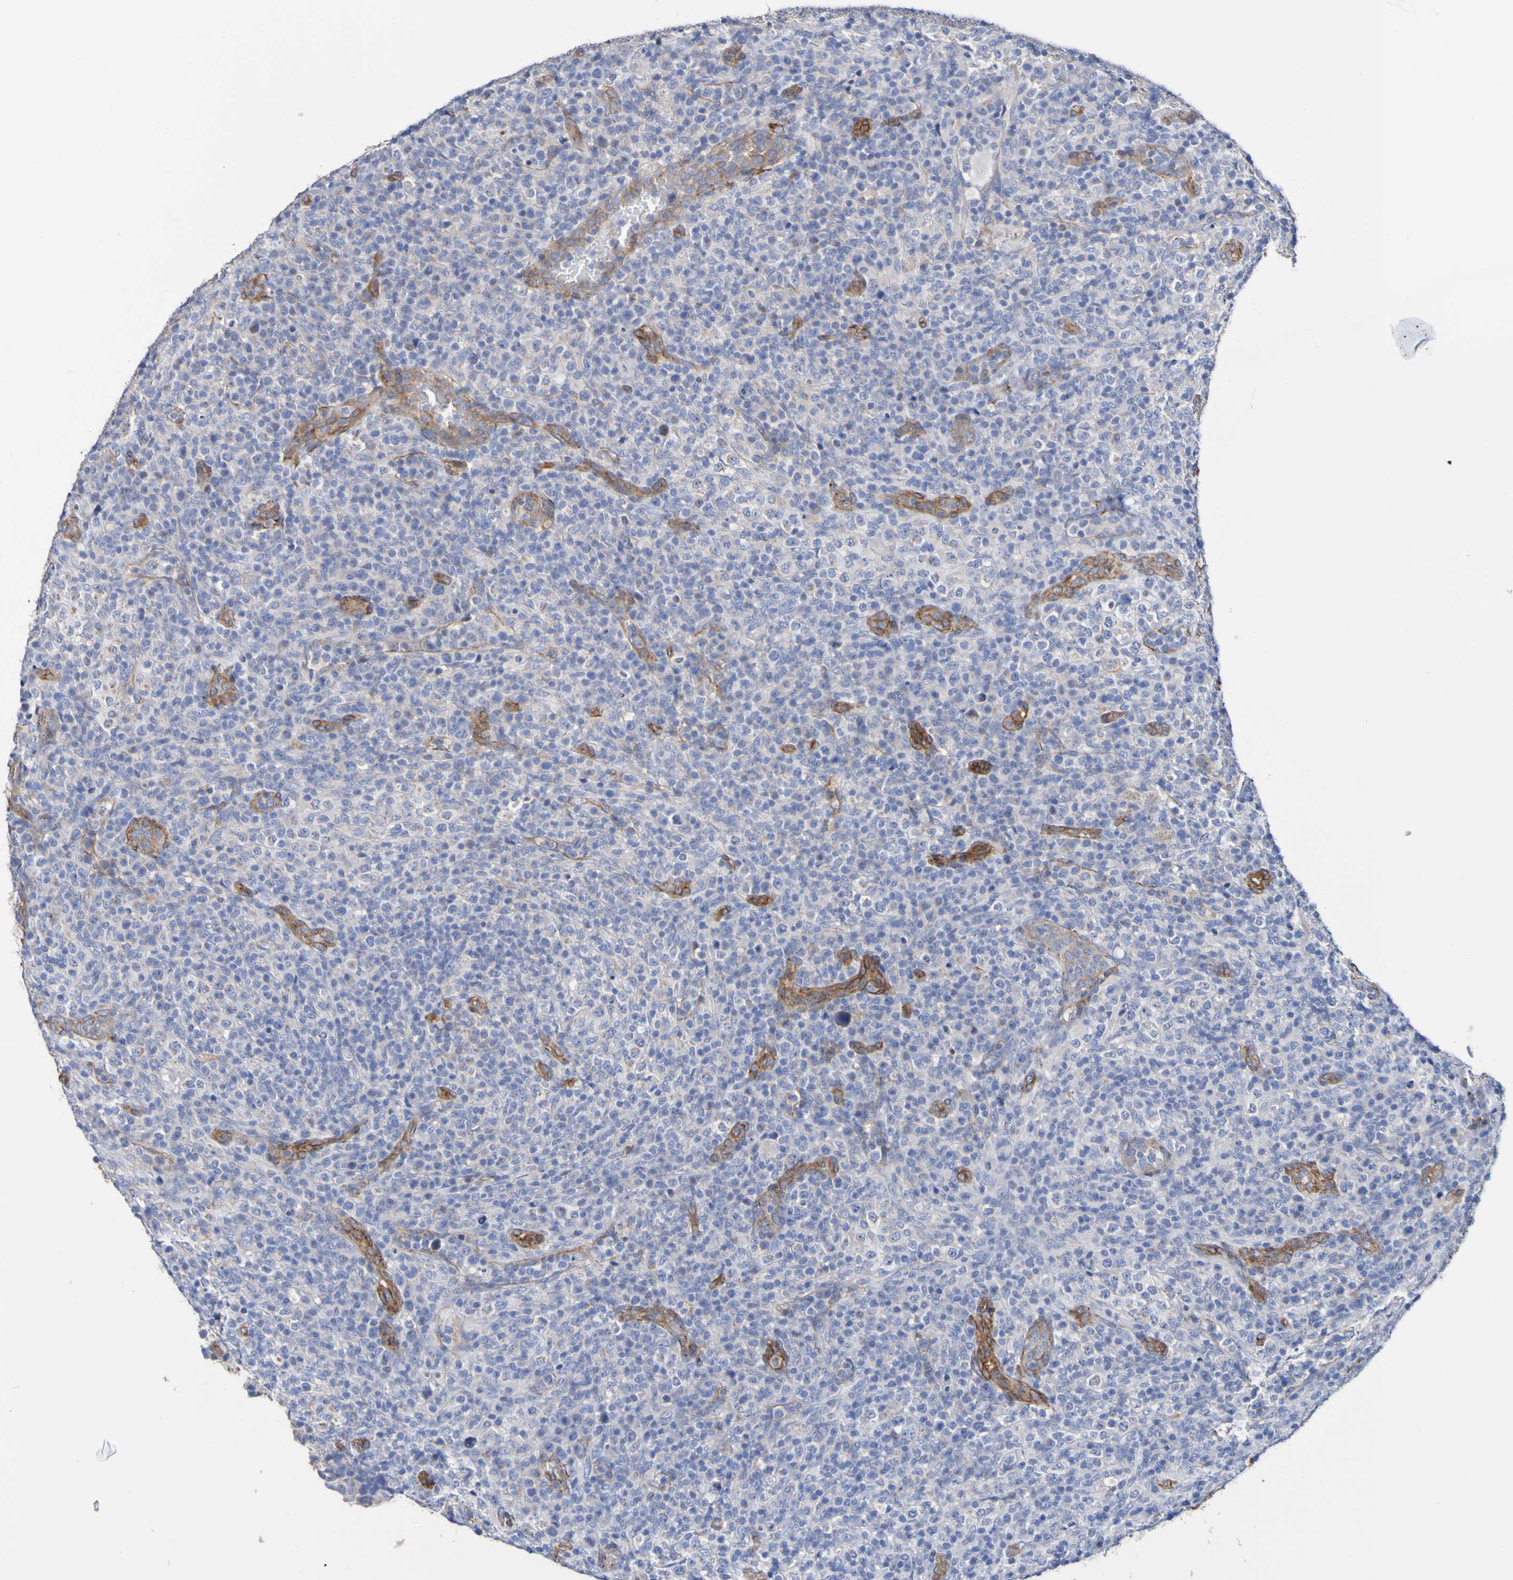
{"staining": {"intensity": "negative", "quantity": "none", "location": "none"}, "tissue": "lymphoma", "cell_type": "Tumor cells", "image_type": "cancer", "snomed": [{"axis": "morphology", "description": "Malignant lymphoma, non-Hodgkin's type, High grade"}, {"axis": "topography", "description": "Lymph node"}], "caption": "Immunohistochemistry (IHC) photomicrograph of neoplastic tissue: human lymphoma stained with DAB demonstrates no significant protein staining in tumor cells.", "gene": "ELMOD3", "patient": {"sex": "female", "age": 76}}